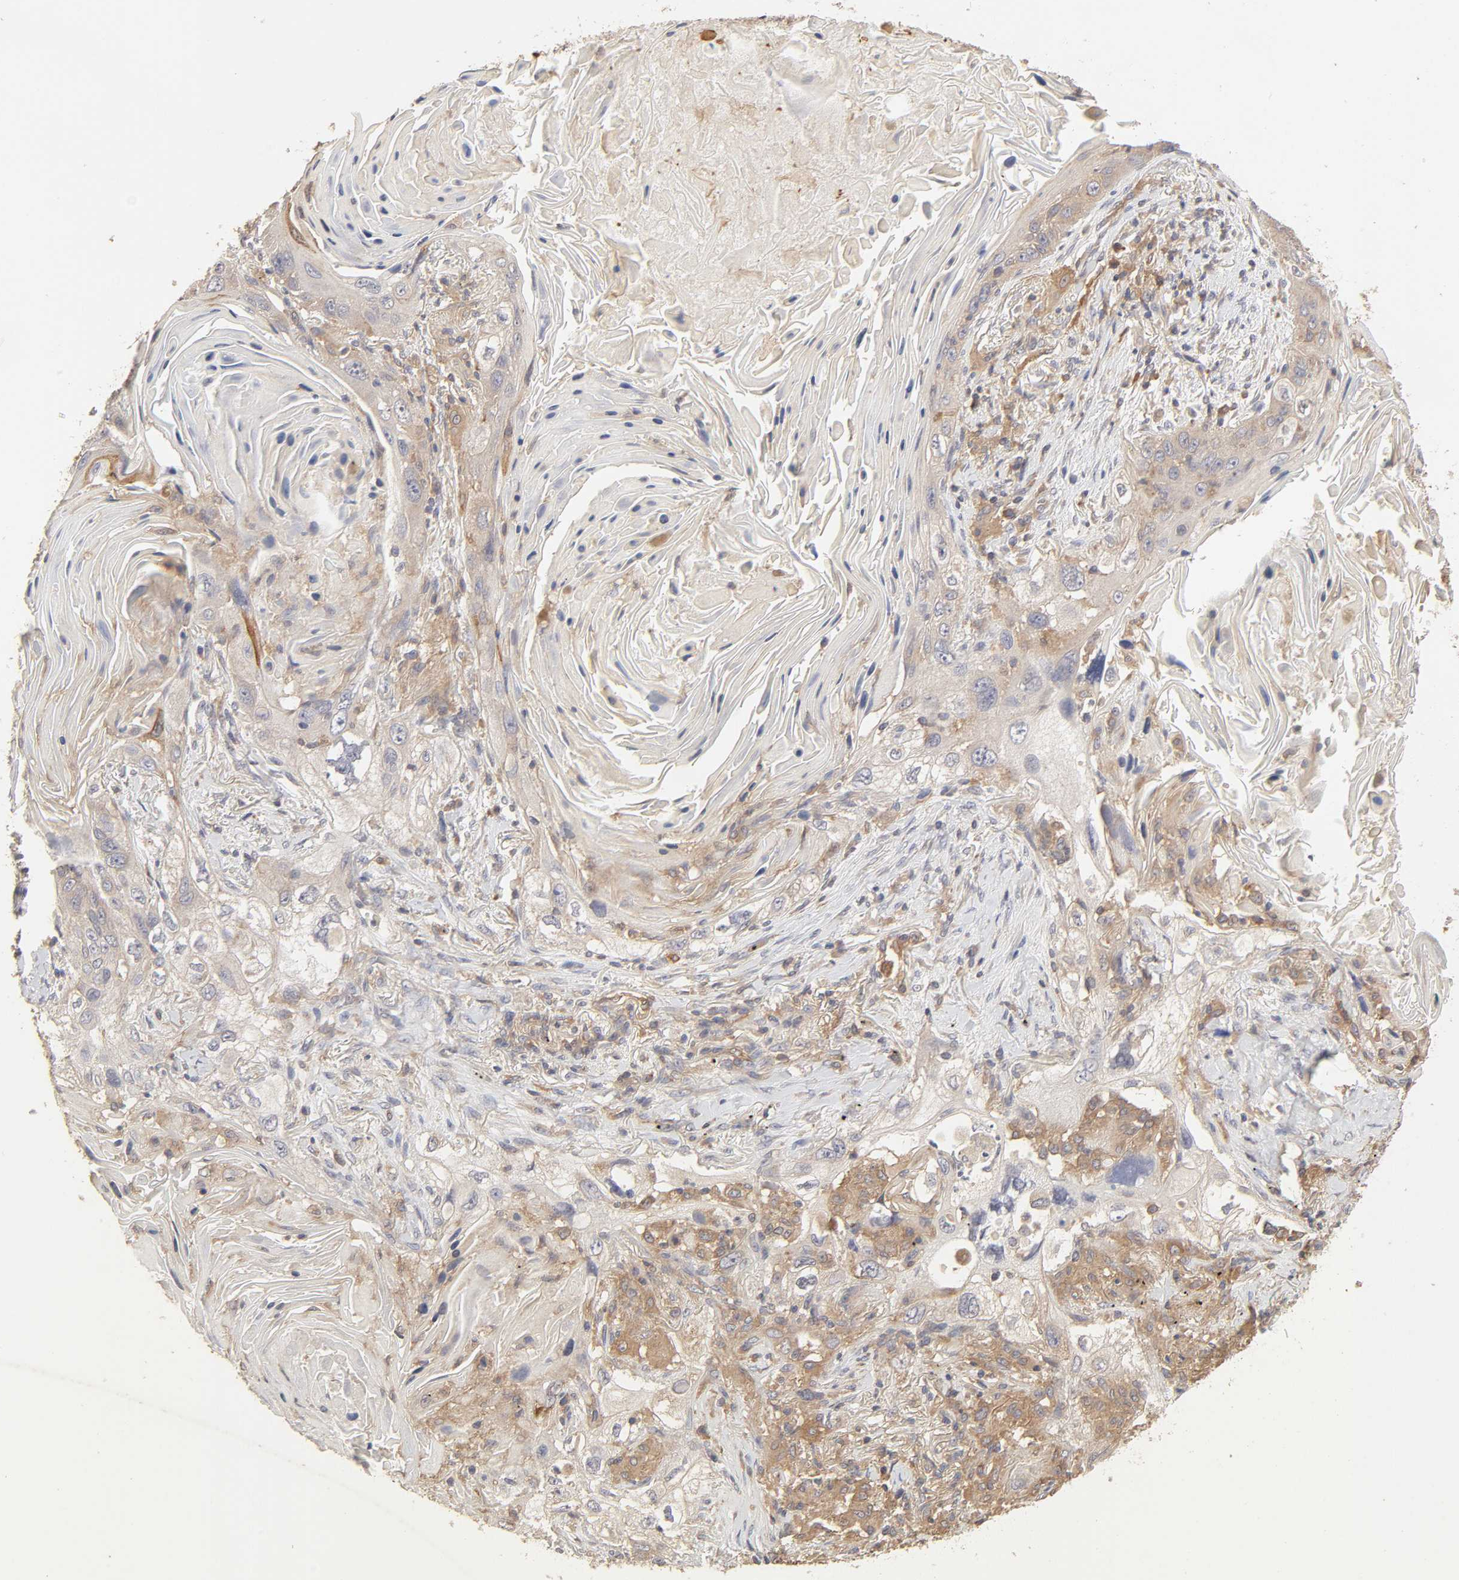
{"staining": {"intensity": "moderate", "quantity": "25%-75%", "location": "cytoplasmic/membranous"}, "tissue": "lung cancer", "cell_type": "Tumor cells", "image_type": "cancer", "snomed": [{"axis": "morphology", "description": "Squamous cell carcinoma, NOS"}, {"axis": "topography", "description": "Lung"}], "caption": "This micrograph exhibits immunohistochemistry staining of squamous cell carcinoma (lung), with medium moderate cytoplasmic/membranous expression in about 25%-75% of tumor cells.", "gene": "AP1G2", "patient": {"sex": "female", "age": 67}}